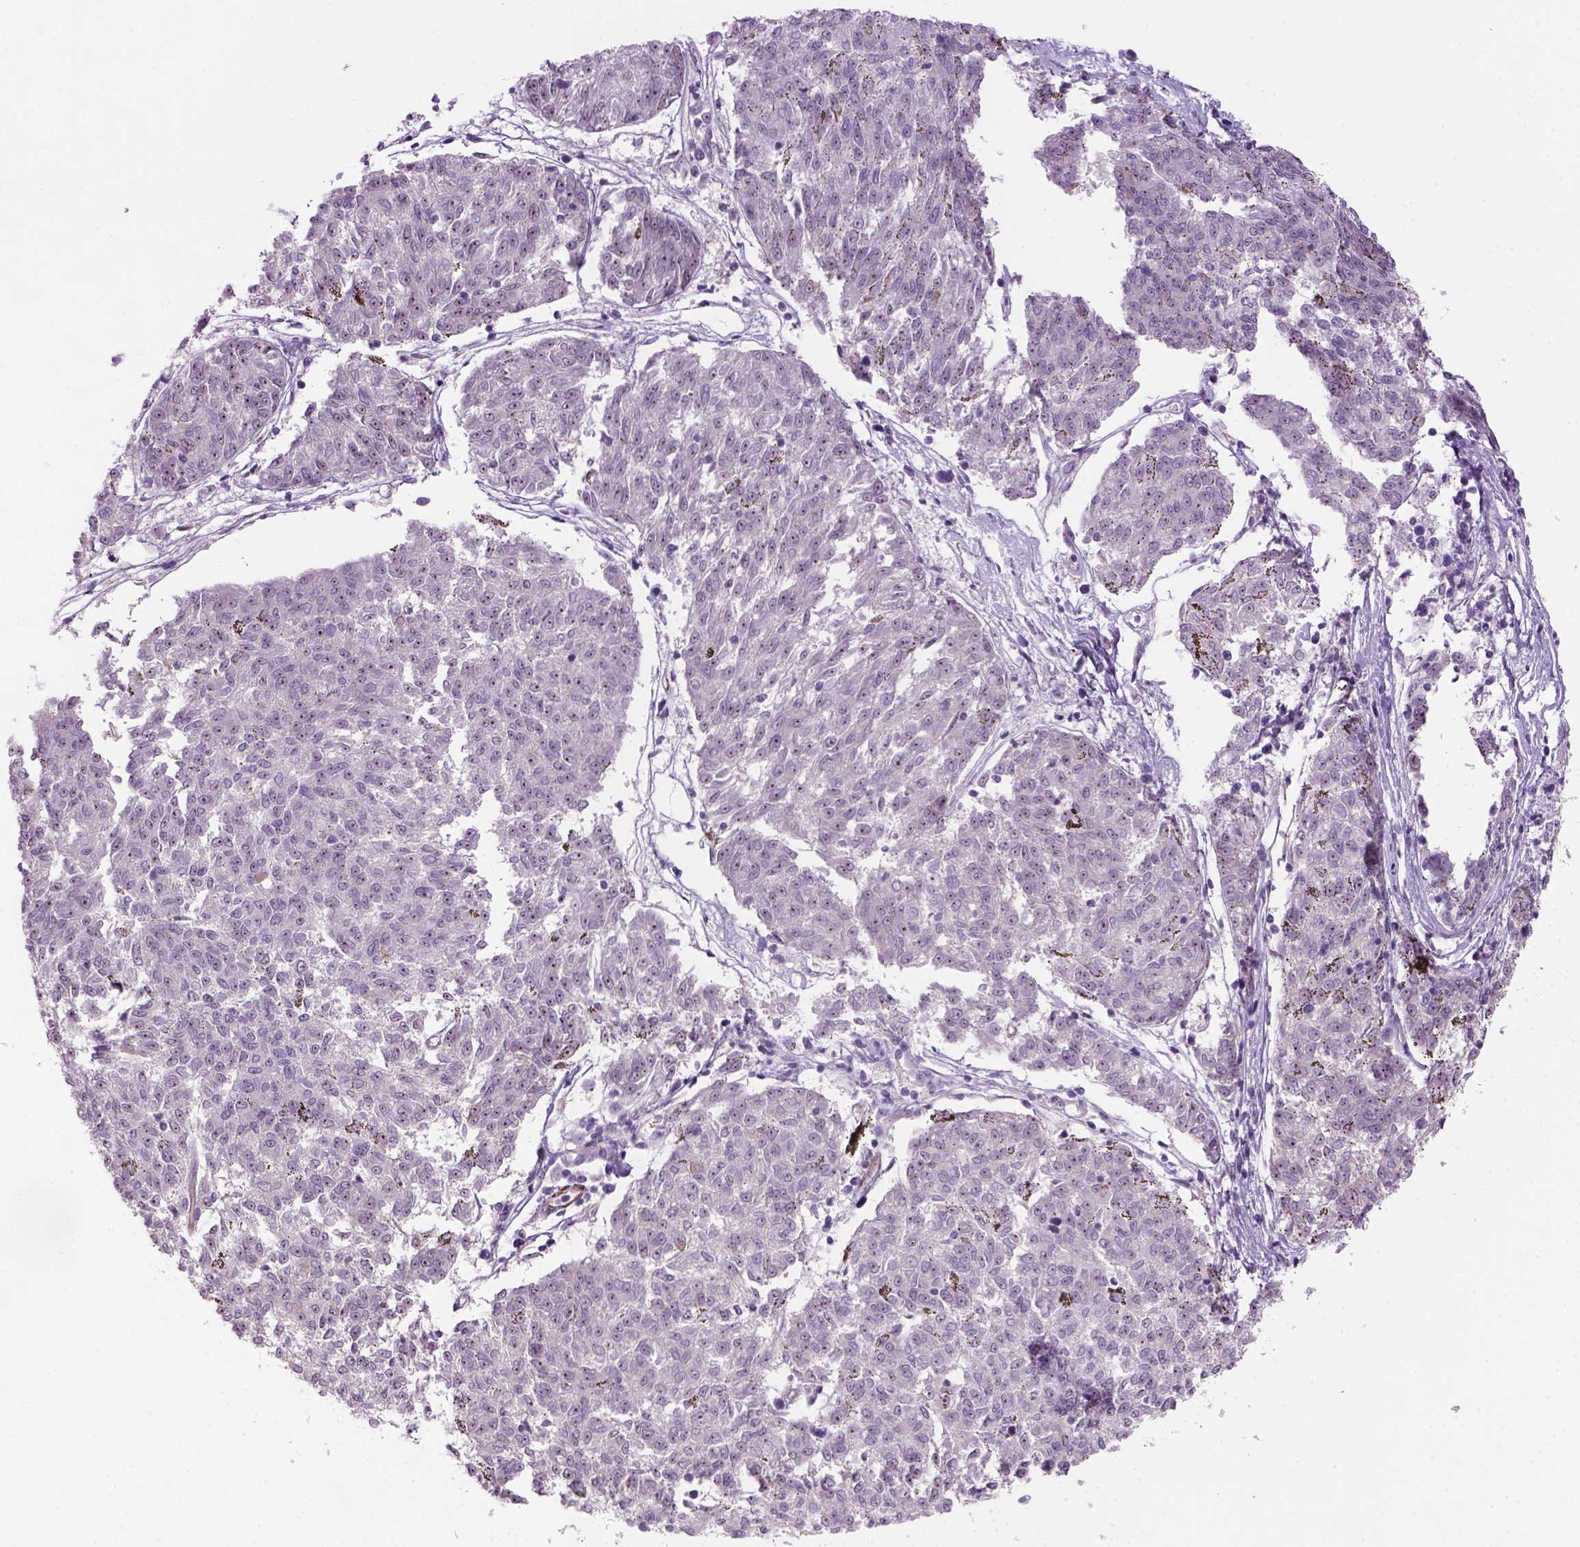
{"staining": {"intensity": "moderate", "quantity": ">75%", "location": "nuclear"}, "tissue": "melanoma", "cell_type": "Tumor cells", "image_type": "cancer", "snomed": [{"axis": "morphology", "description": "Malignant melanoma, NOS"}, {"axis": "topography", "description": "Skin"}], "caption": "Malignant melanoma stained with a brown dye reveals moderate nuclear positive expression in about >75% of tumor cells.", "gene": "RRS1", "patient": {"sex": "female", "age": 72}}